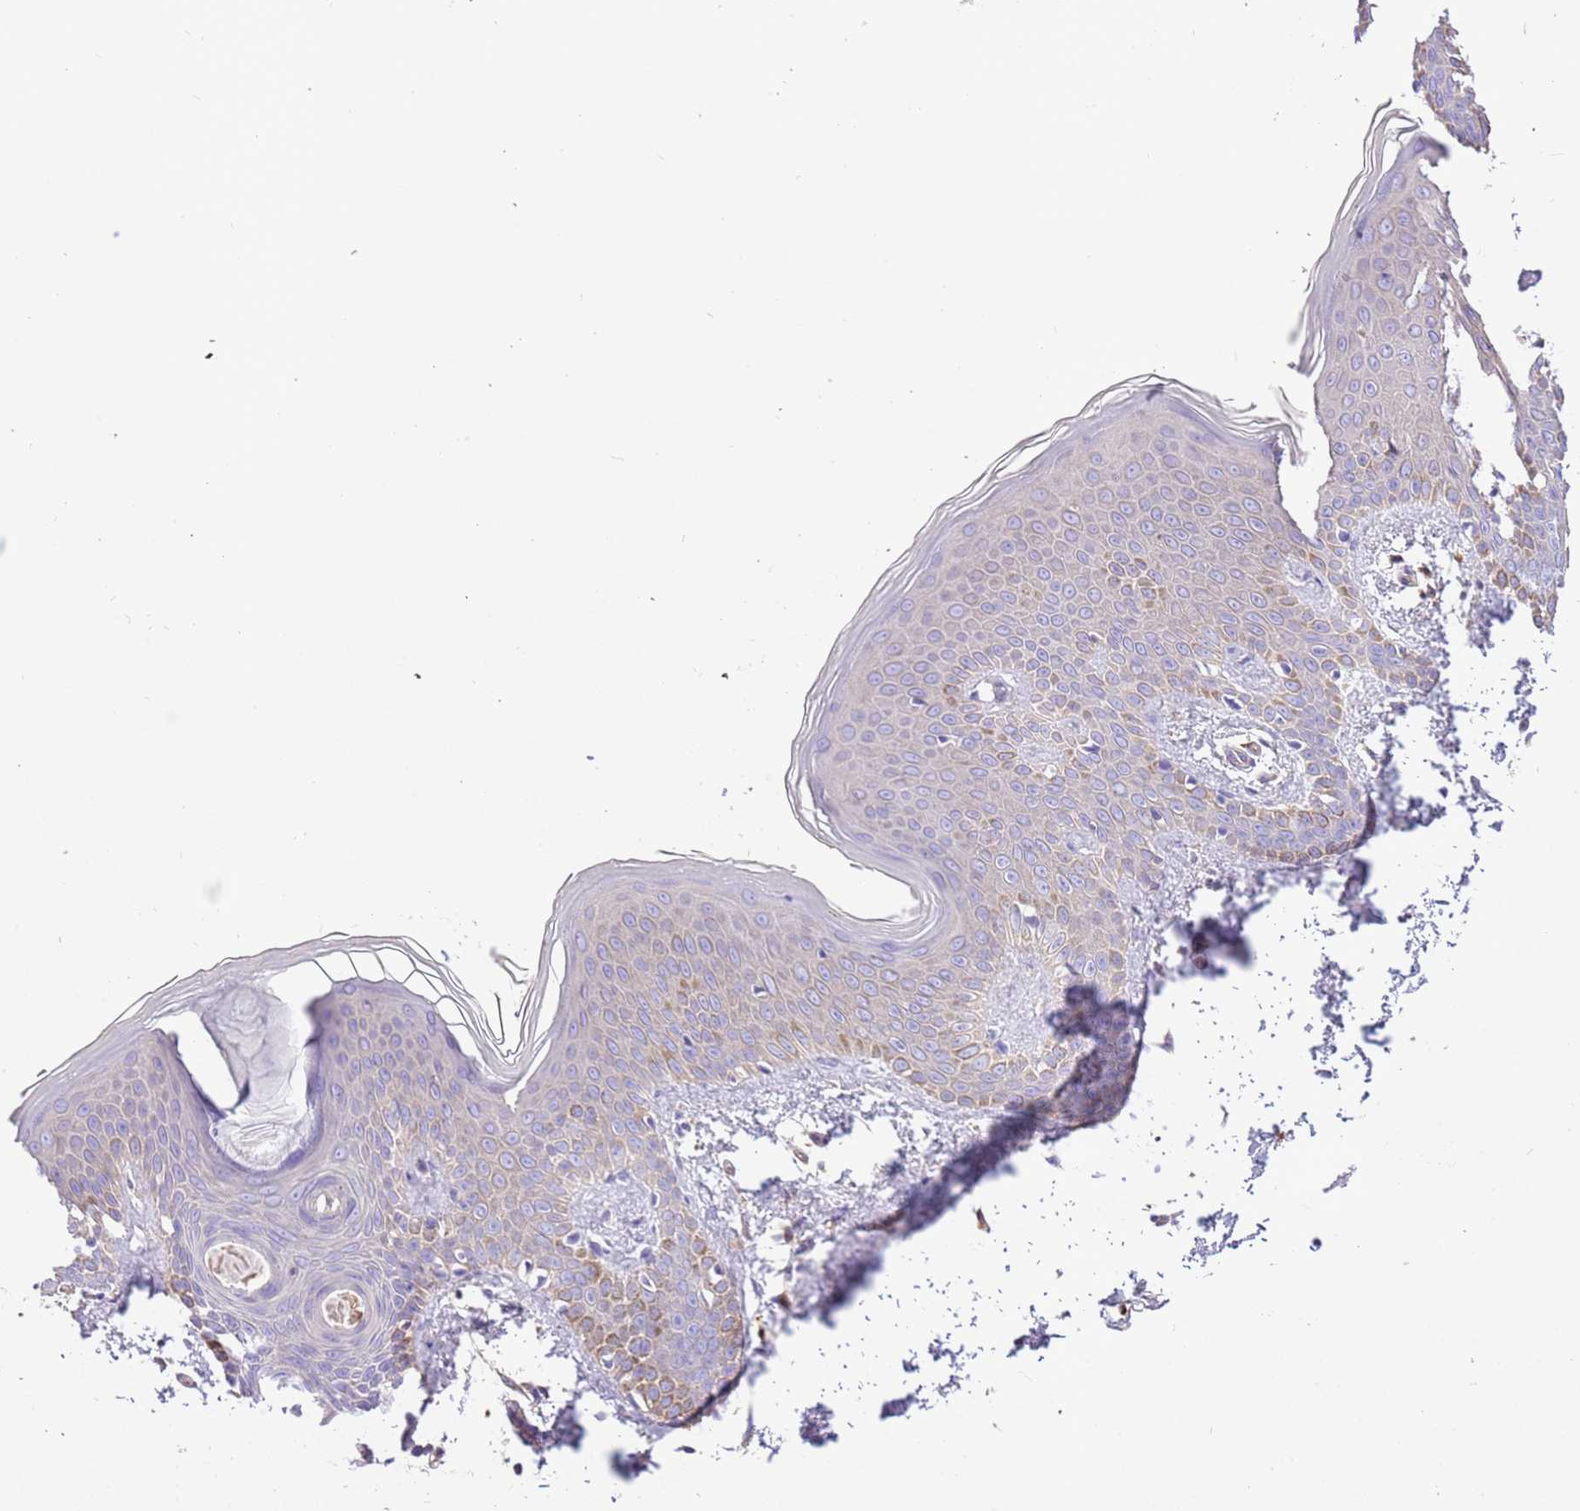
{"staining": {"intensity": "weak", "quantity": ">75%", "location": "cytoplasmic/membranous"}, "tissue": "skin", "cell_type": "Fibroblasts", "image_type": "normal", "snomed": [{"axis": "morphology", "description": "Normal tissue, NOS"}, {"axis": "topography", "description": "Skin"}], "caption": "Immunohistochemistry (IHC) (DAB) staining of normal skin reveals weak cytoplasmic/membranous protein staining in approximately >75% of fibroblasts. Ihc stains the protein in brown and the nuclei are stained blue.", "gene": "NAALADL1", "patient": {"sex": "male", "age": 36}}